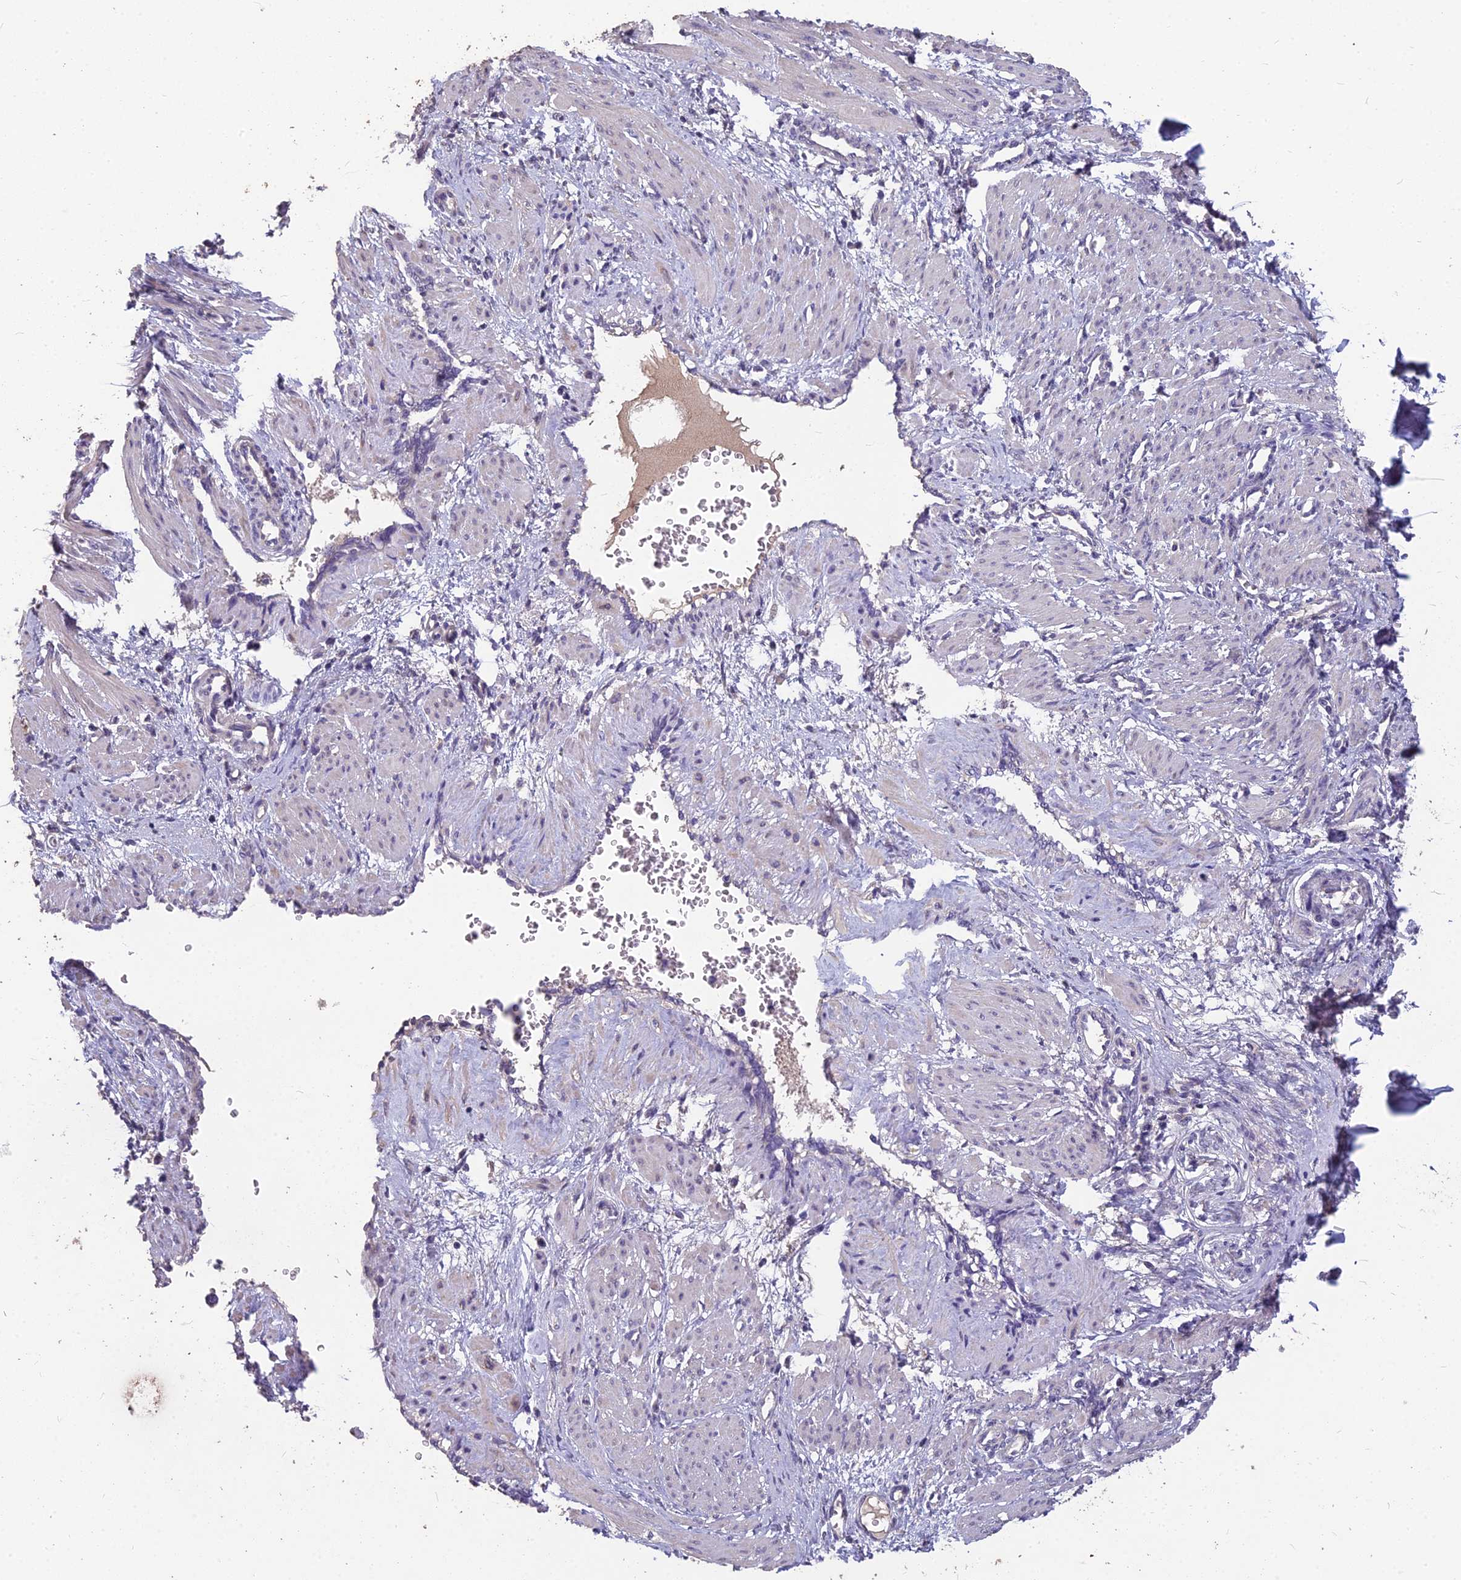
{"staining": {"intensity": "negative", "quantity": "none", "location": "none"}, "tissue": "smooth muscle", "cell_type": "Smooth muscle cells", "image_type": "normal", "snomed": [{"axis": "morphology", "description": "Normal tissue, NOS"}, {"axis": "topography", "description": "Endometrium"}], "caption": "Immunohistochemical staining of benign smooth muscle demonstrates no significant positivity in smooth muscle cells.", "gene": "CEACAM16", "patient": {"sex": "female", "age": 33}}